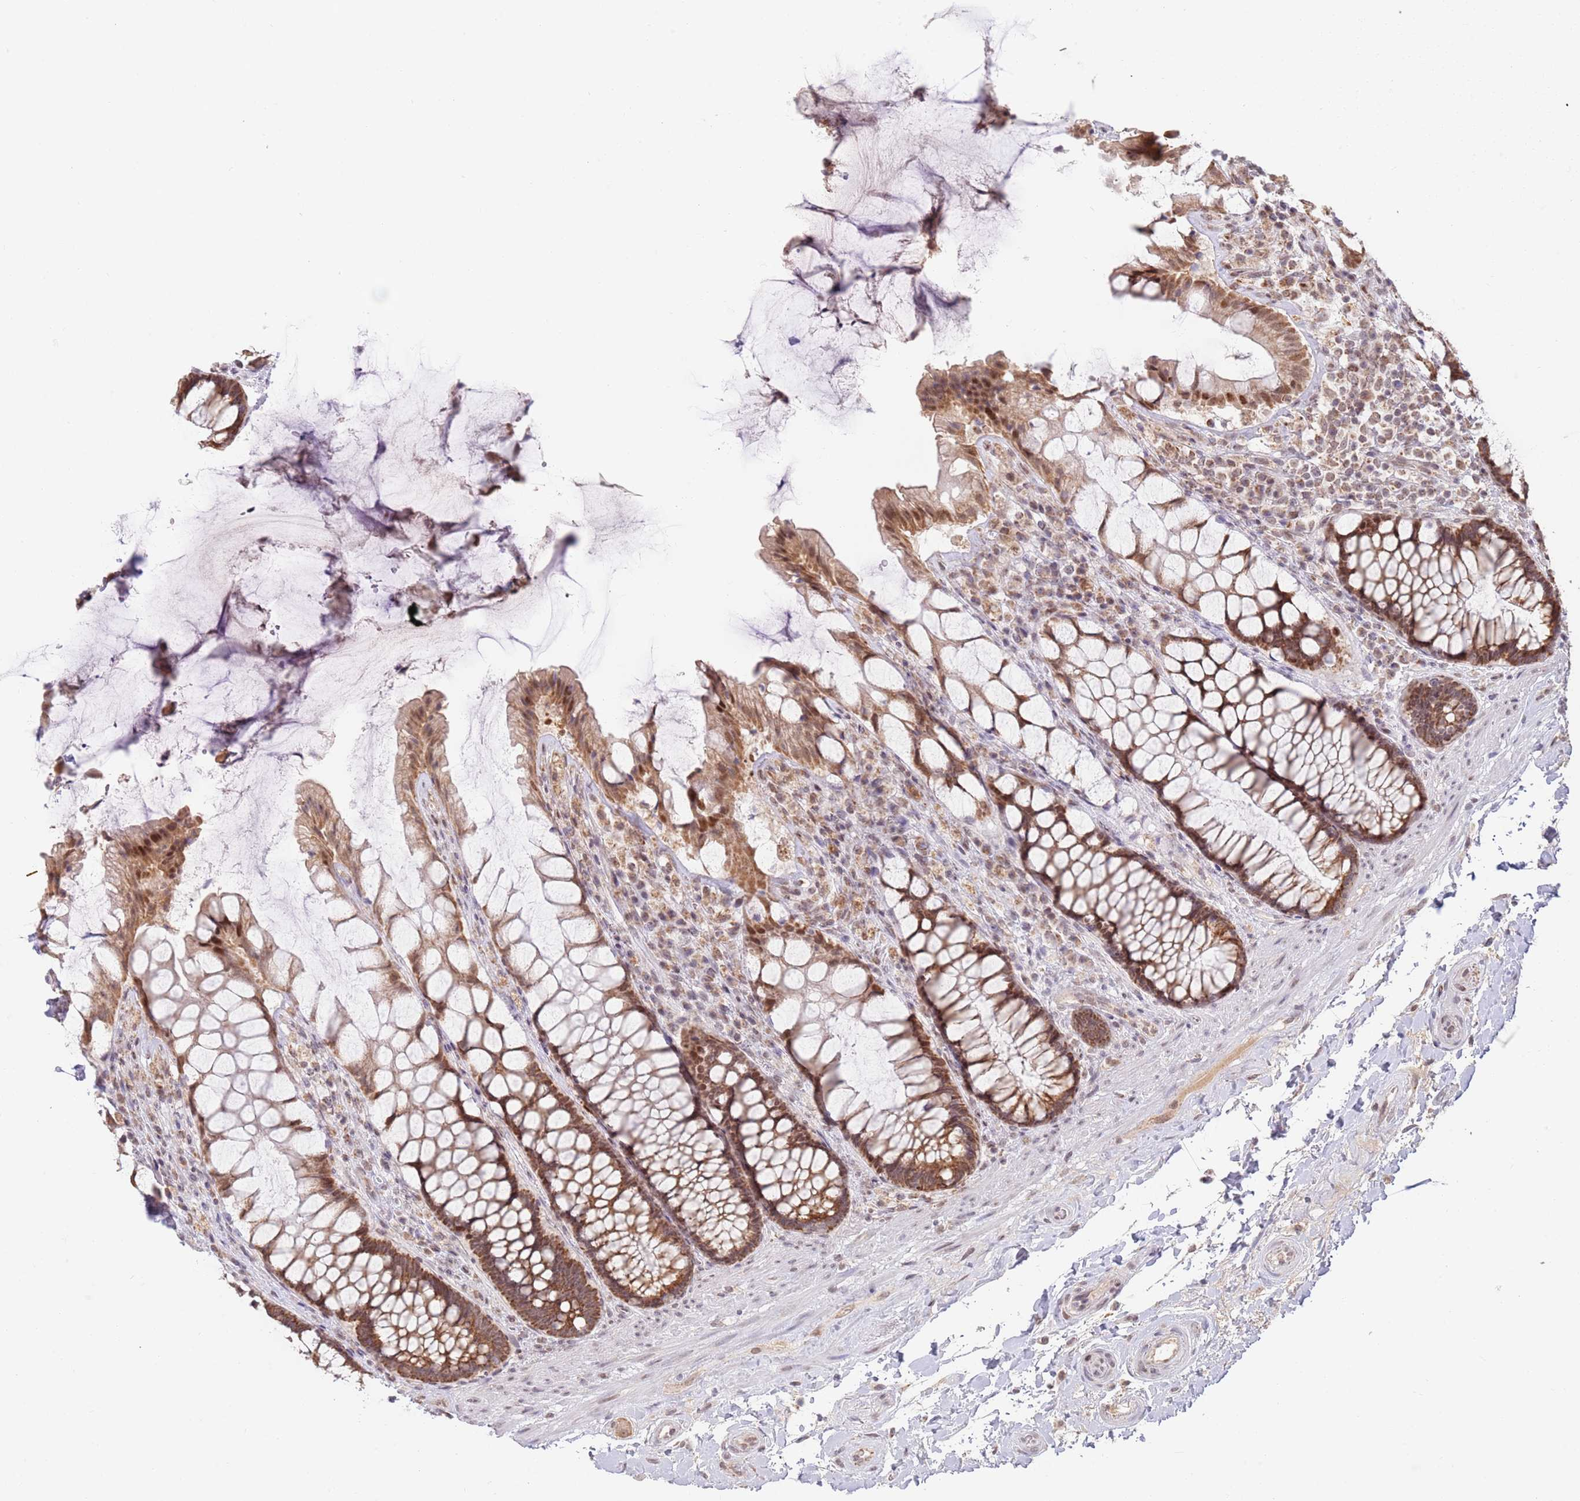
{"staining": {"intensity": "moderate", "quantity": ">75%", "location": "cytoplasmic/membranous,nuclear"}, "tissue": "rectum", "cell_type": "Glandular cells", "image_type": "normal", "snomed": [{"axis": "morphology", "description": "Normal tissue, NOS"}, {"axis": "topography", "description": "Rectum"}], "caption": "Immunohistochemical staining of unremarkable rectum displays moderate cytoplasmic/membranous,nuclear protein expression in approximately >75% of glandular cells.", "gene": "TIMM13", "patient": {"sex": "female", "age": 58}}